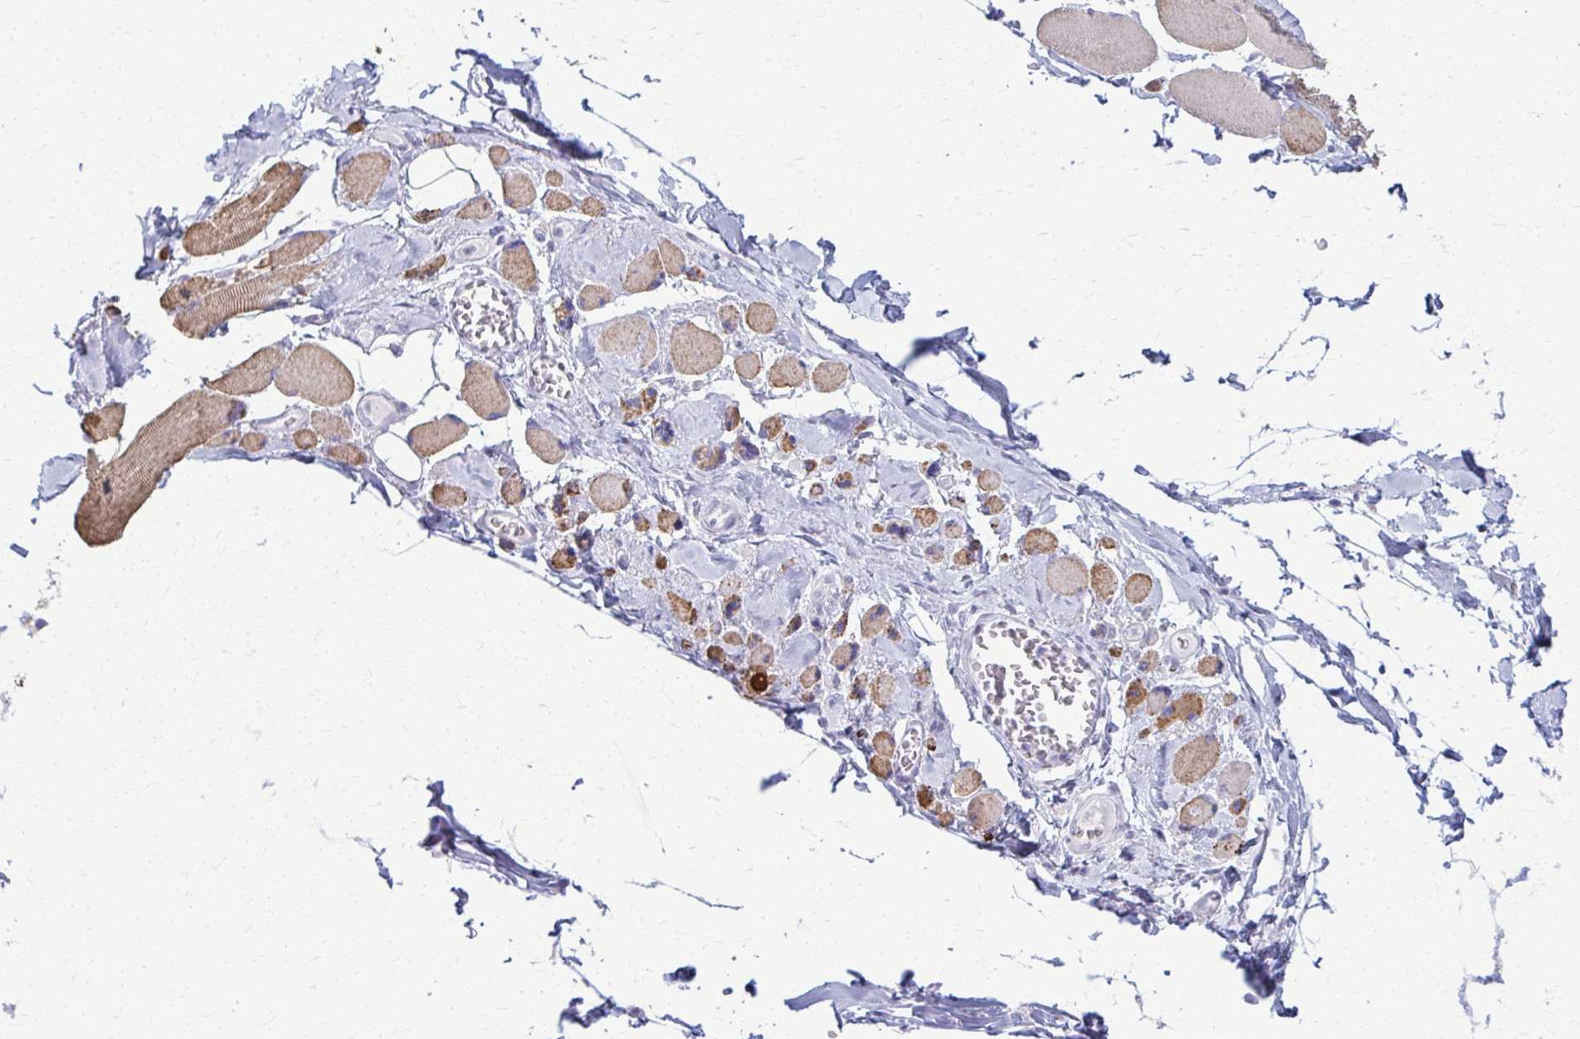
{"staining": {"intensity": "moderate", "quantity": "<25%", "location": "cytoplasmic/membranous"}, "tissue": "skeletal muscle", "cell_type": "Myocytes", "image_type": "normal", "snomed": [{"axis": "morphology", "description": "Normal tissue, NOS"}, {"axis": "topography", "description": "Skeletal muscle"}], "caption": "IHC (DAB) staining of benign skeletal muscle exhibits moderate cytoplasmic/membranous protein positivity in approximately <25% of myocytes.", "gene": "ACSM2A", "patient": {"sex": "female", "age": 75}}